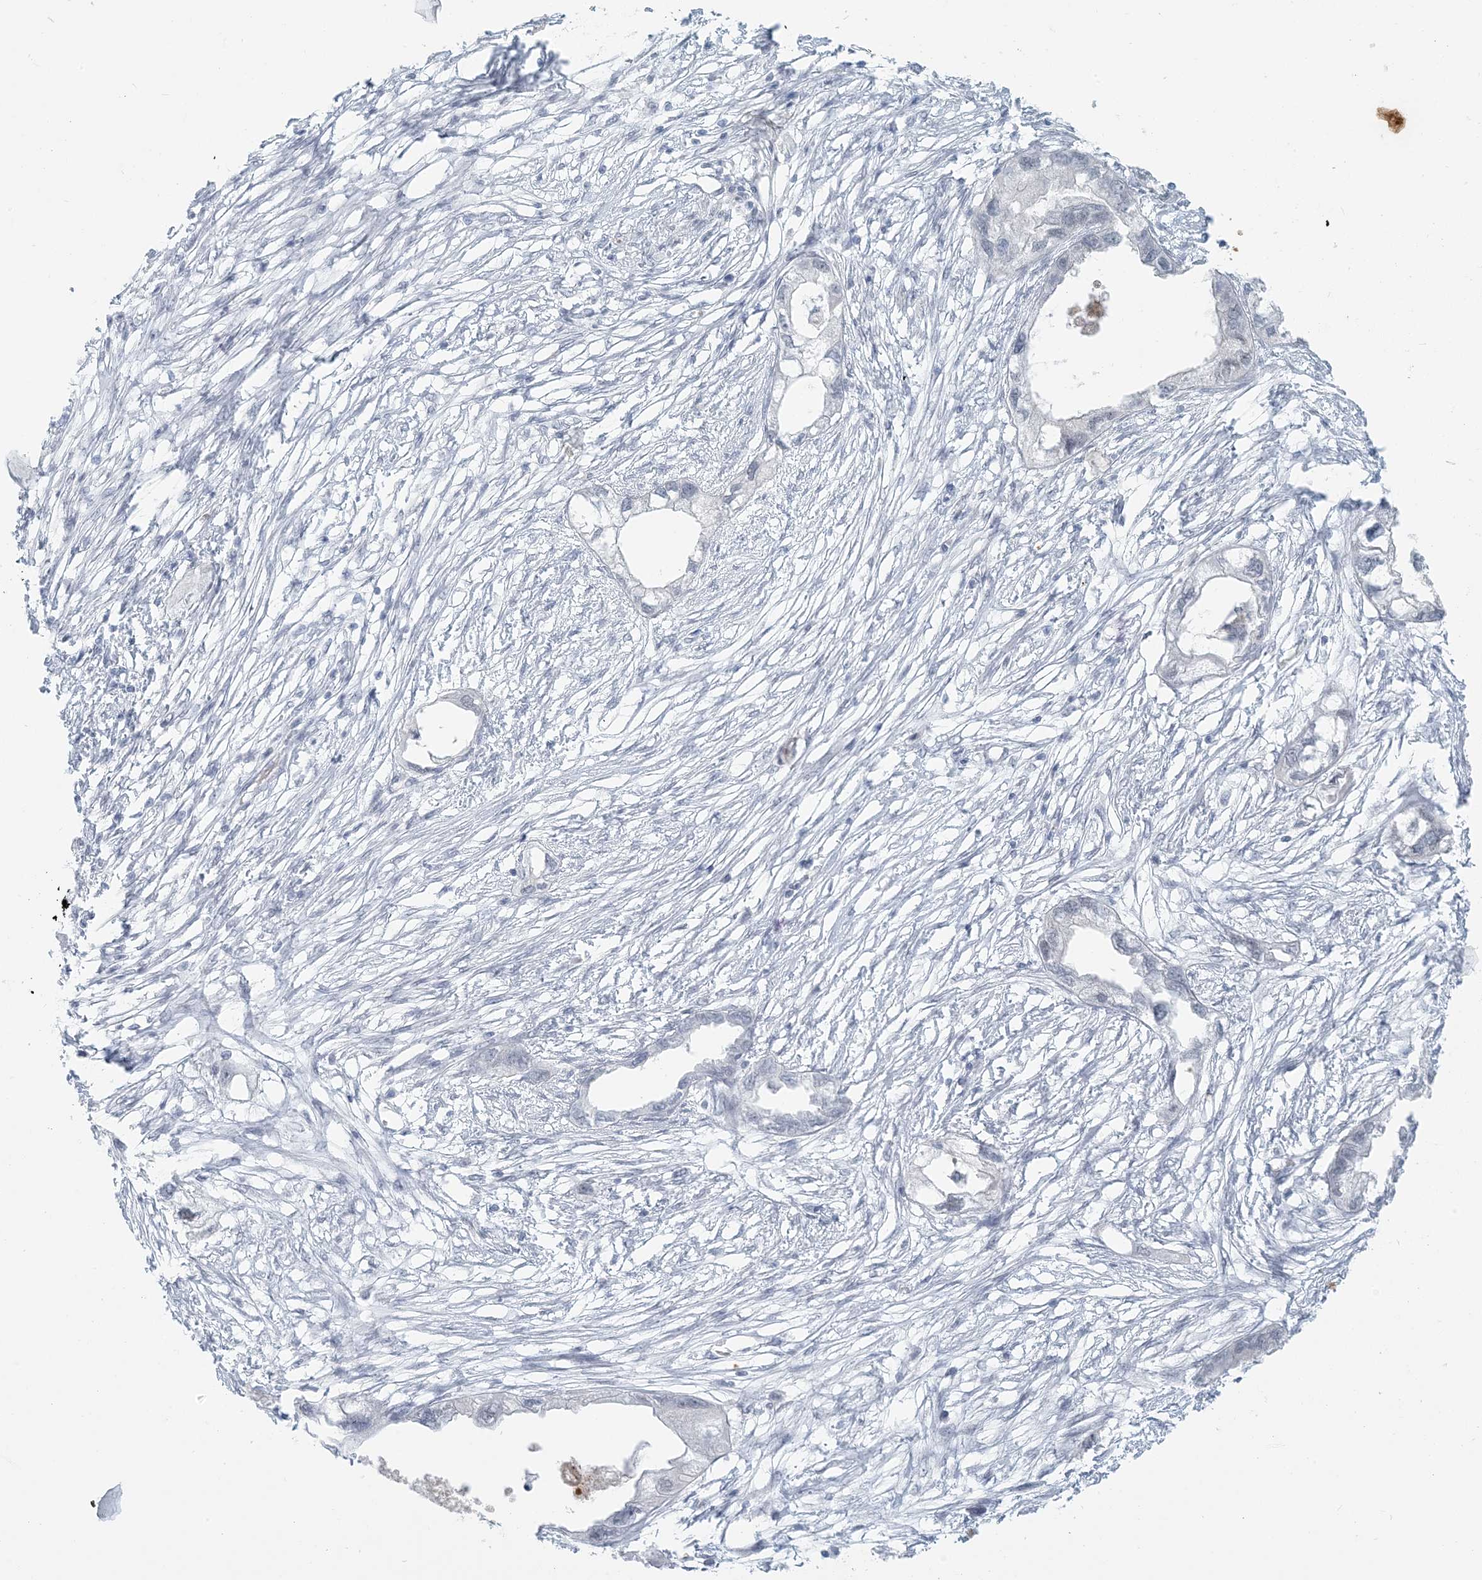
{"staining": {"intensity": "negative", "quantity": "none", "location": "none"}, "tissue": "endometrial cancer", "cell_type": "Tumor cells", "image_type": "cancer", "snomed": [{"axis": "morphology", "description": "Adenocarcinoma, NOS"}, {"axis": "morphology", "description": "Adenocarcinoma, metastatic, NOS"}, {"axis": "topography", "description": "Adipose tissue"}, {"axis": "topography", "description": "Endometrium"}], "caption": "There is no significant staining in tumor cells of endometrial metastatic adenocarcinoma.", "gene": "SCML1", "patient": {"sex": "female", "age": 67}}